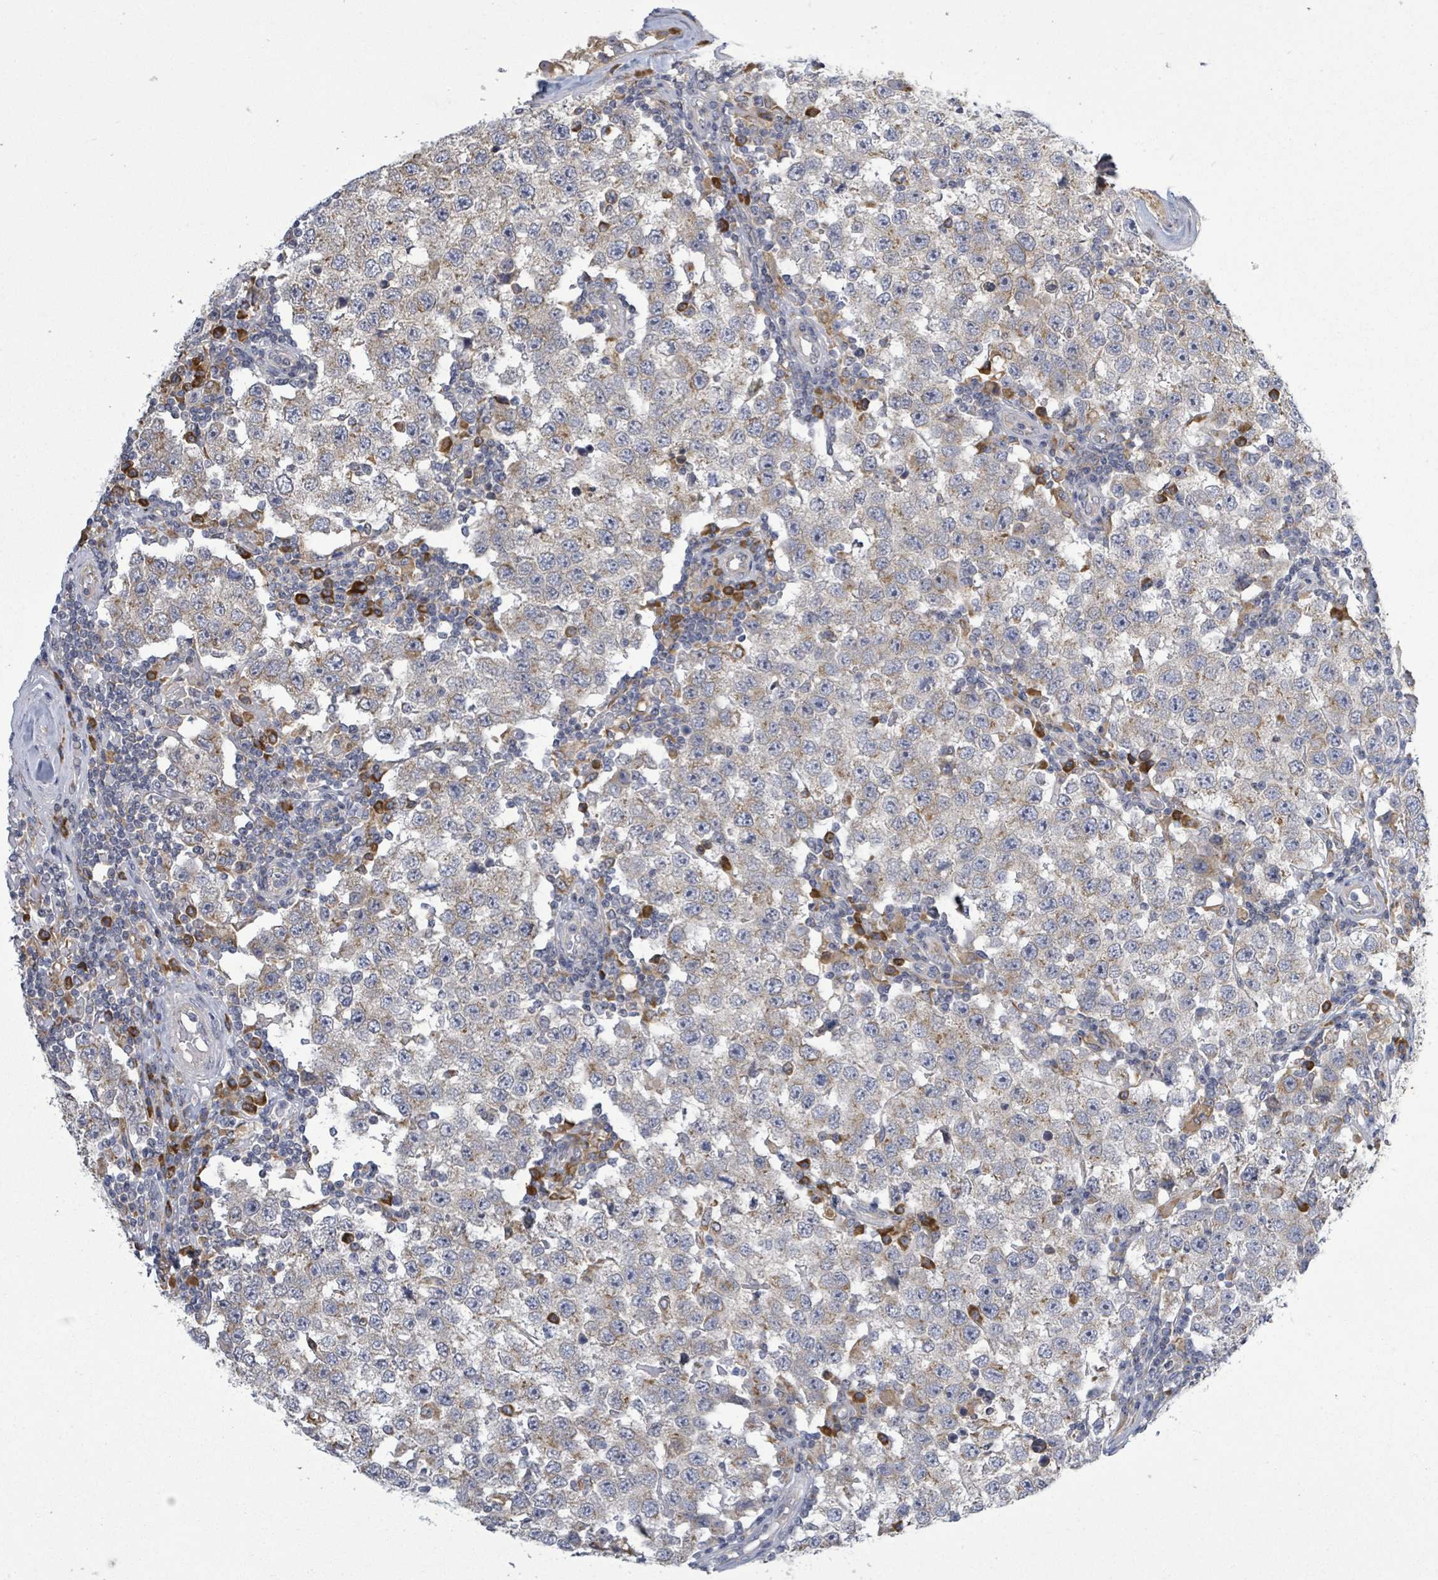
{"staining": {"intensity": "weak", "quantity": "<25%", "location": "cytoplasmic/membranous"}, "tissue": "testis cancer", "cell_type": "Tumor cells", "image_type": "cancer", "snomed": [{"axis": "morphology", "description": "Seminoma, NOS"}, {"axis": "topography", "description": "Testis"}], "caption": "Human testis cancer stained for a protein using IHC demonstrates no positivity in tumor cells.", "gene": "ATP13A1", "patient": {"sex": "male", "age": 34}}